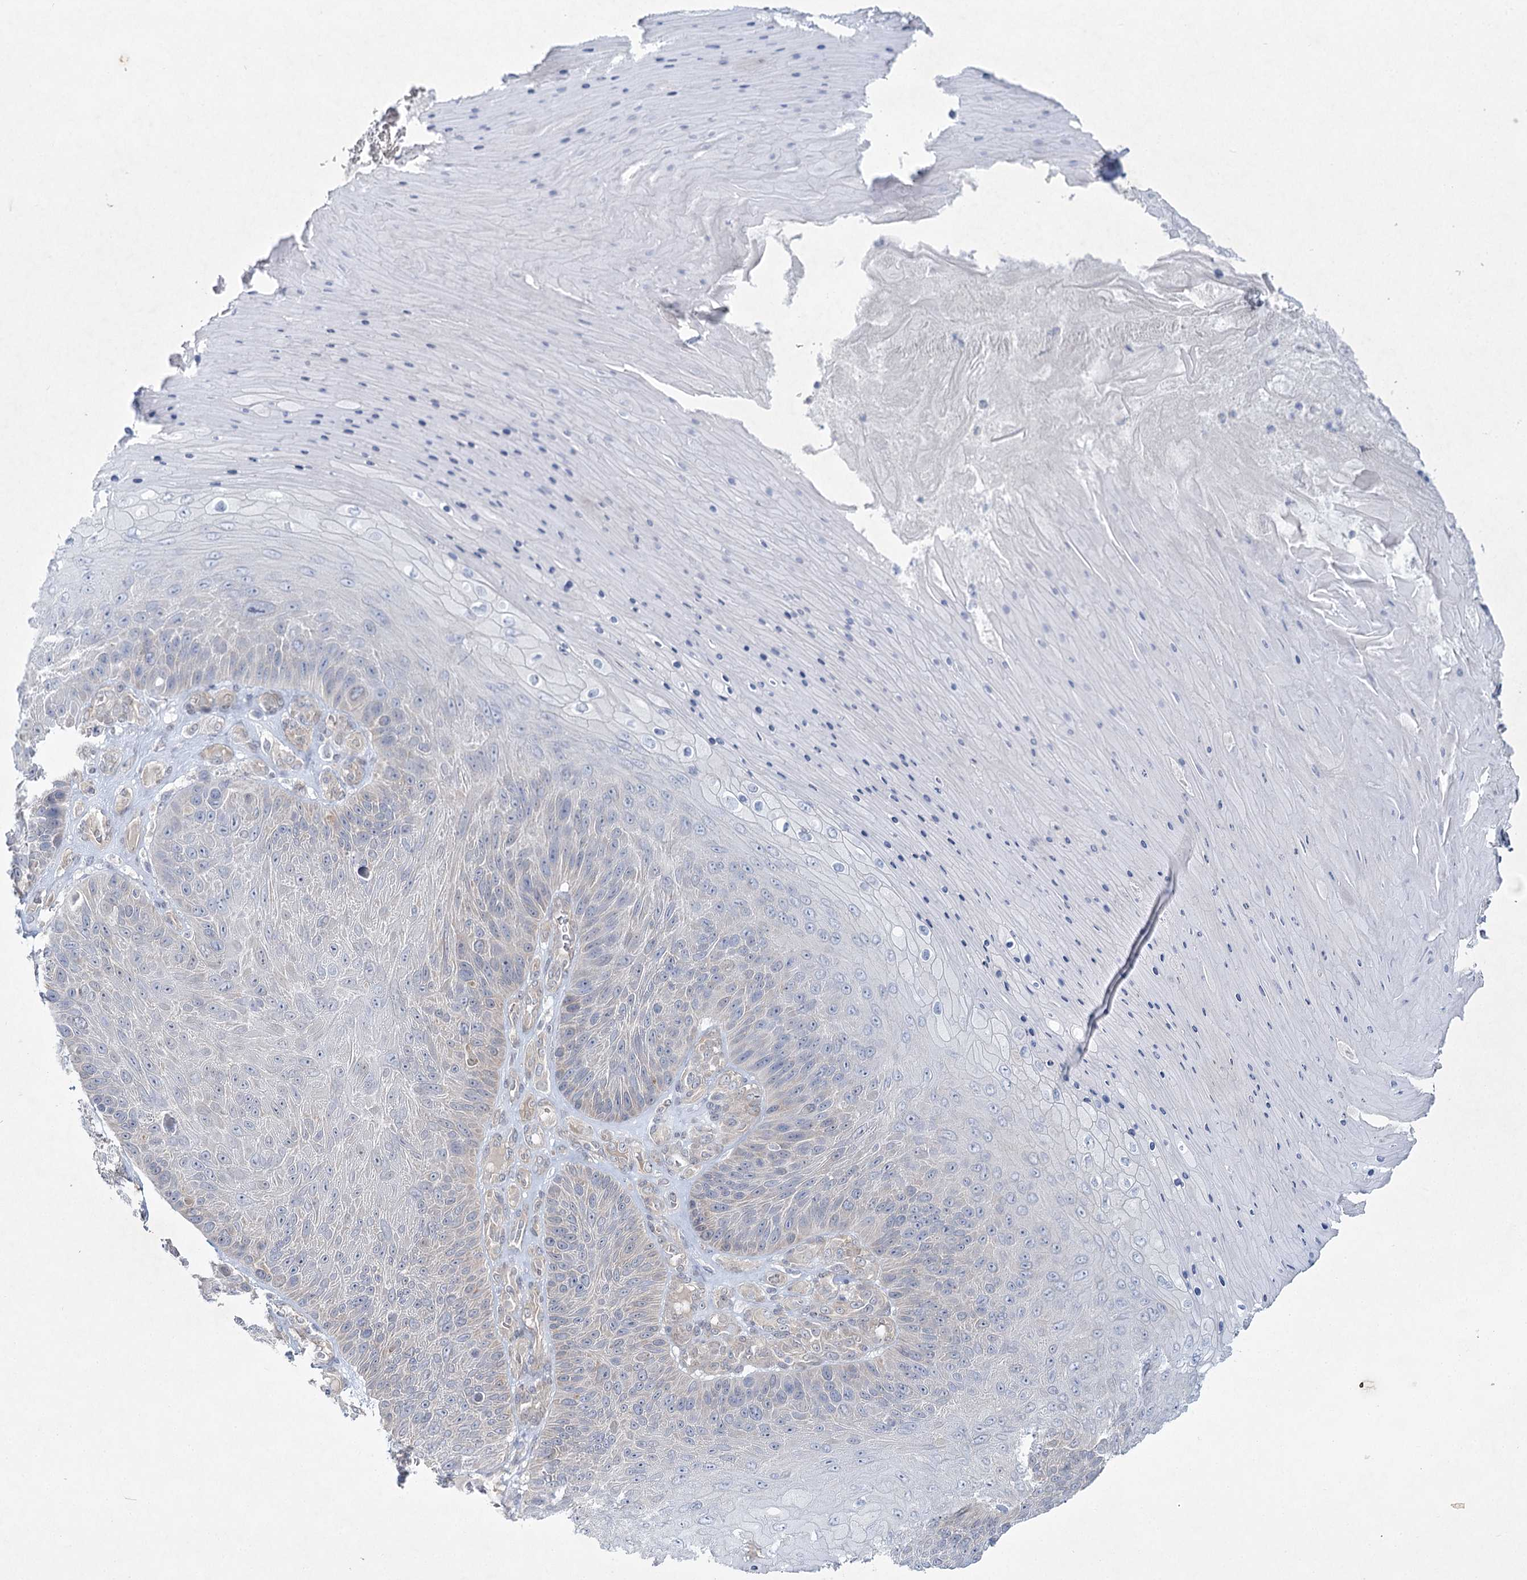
{"staining": {"intensity": "negative", "quantity": "none", "location": "none"}, "tissue": "skin cancer", "cell_type": "Tumor cells", "image_type": "cancer", "snomed": [{"axis": "morphology", "description": "Squamous cell carcinoma, NOS"}, {"axis": "topography", "description": "Skin"}], "caption": "Tumor cells are negative for protein expression in human skin squamous cell carcinoma. (Immunohistochemistry (ihc), brightfield microscopy, high magnification).", "gene": "AAMDC", "patient": {"sex": "female", "age": 88}}